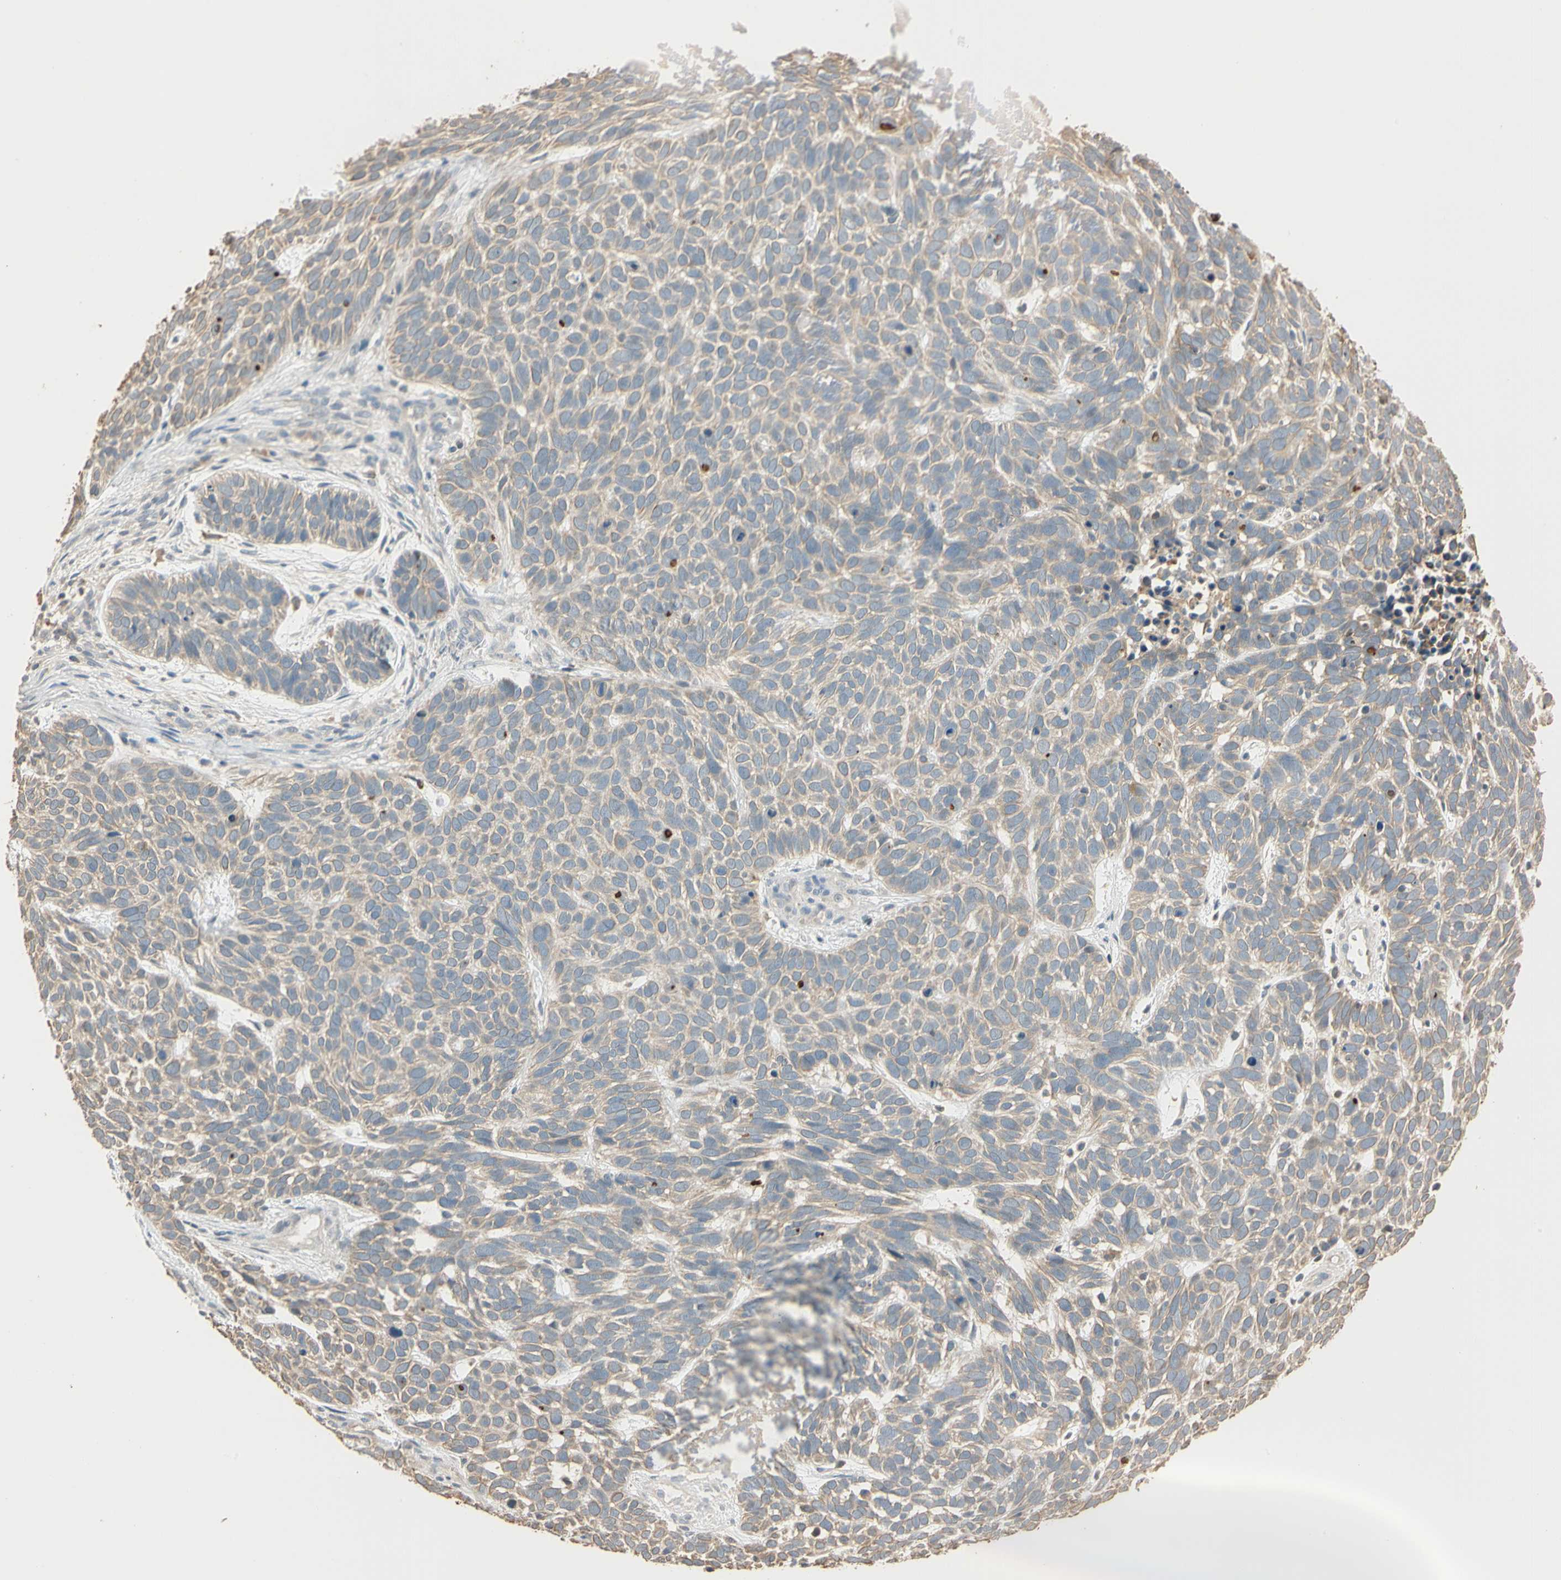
{"staining": {"intensity": "weak", "quantity": ">75%", "location": "cytoplasmic/membranous"}, "tissue": "skin cancer", "cell_type": "Tumor cells", "image_type": "cancer", "snomed": [{"axis": "morphology", "description": "Basal cell carcinoma"}, {"axis": "topography", "description": "Skin"}], "caption": "DAB immunohistochemical staining of human skin cancer (basal cell carcinoma) exhibits weak cytoplasmic/membranous protein positivity in approximately >75% of tumor cells.", "gene": "MAP3K7", "patient": {"sex": "male", "age": 87}}